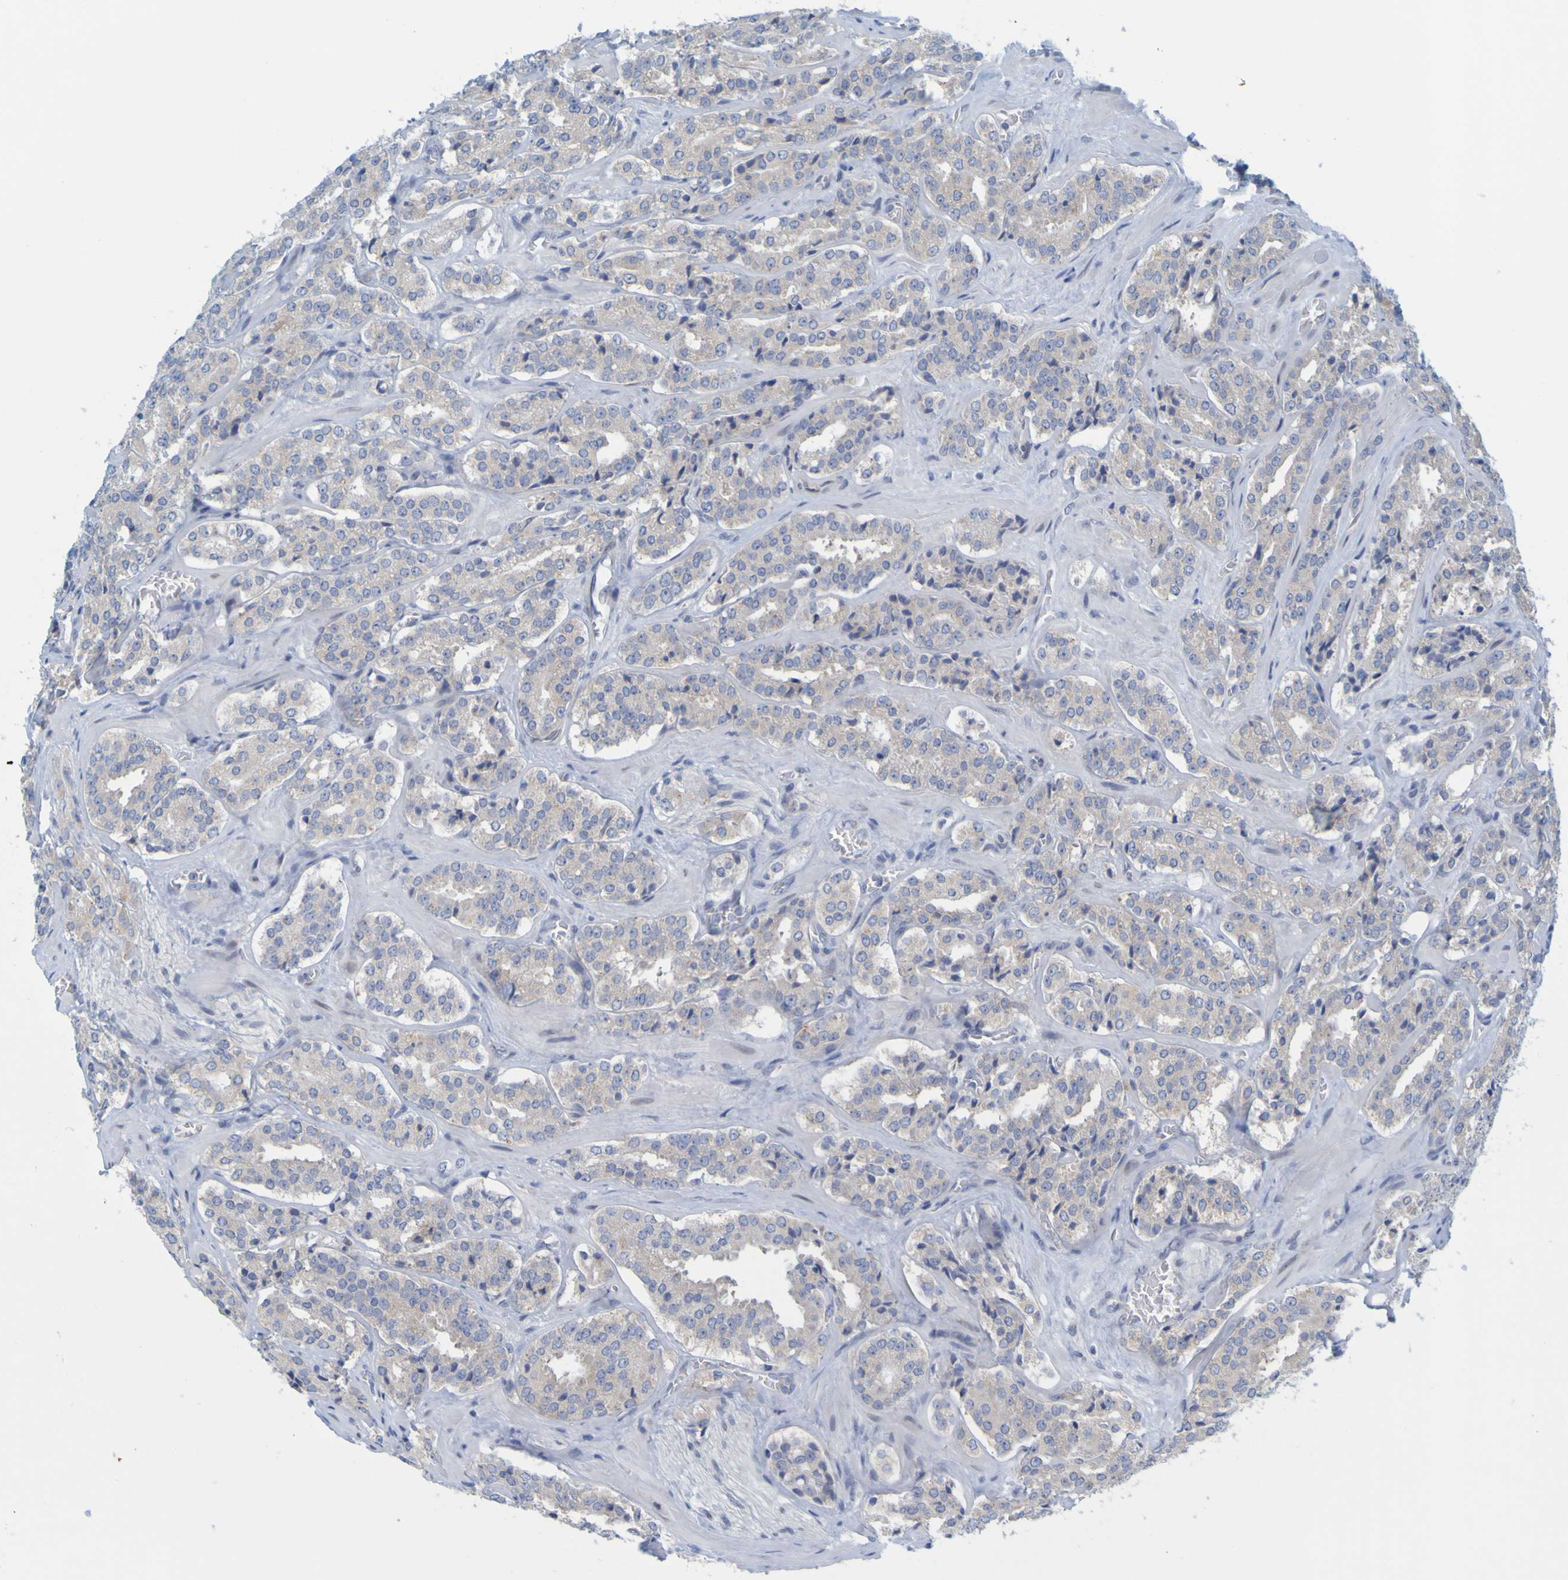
{"staining": {"intensity": "weak", "quantity": "<25%", "location": "cytoplasmic/membranous"}, "tissue": "prostate cancer", "cell_type": "Tumor cells", "image_type": "cancer", "snomed": [{"axis": "morphology", "description": "Adenocarcinoma, High grade"}, {"axis": "topography", "description": "Prostate"}], "caption": "High magnification brightfield microscopy of prostate cancer stained with DAB (brown) and counterstained with hematoxylin (blue): tumor cells show no significant staining.", "gene": "MAG", "patient": {"sex": "male", "age": 60}}